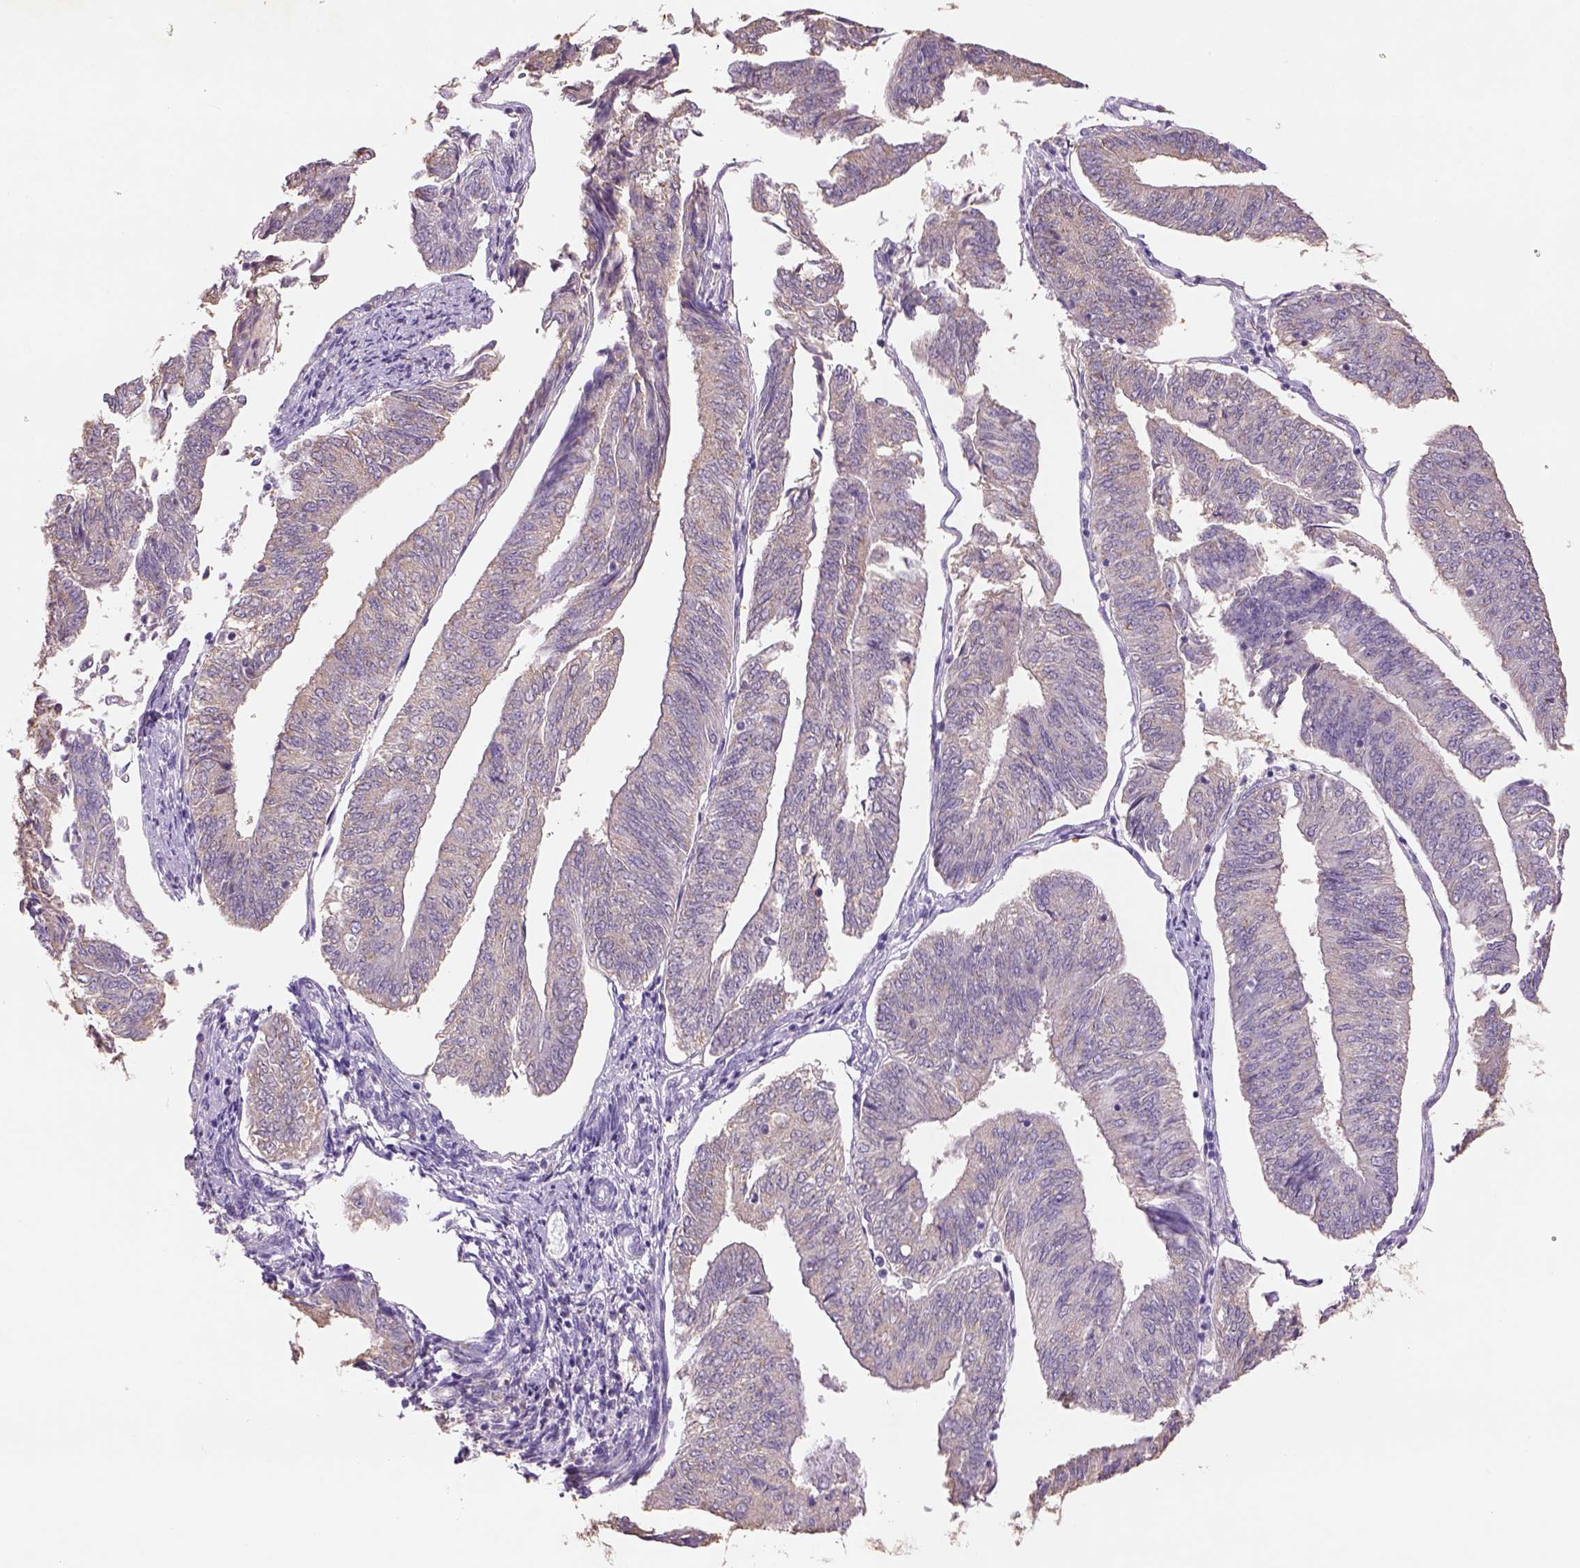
{"staining": {"intensity": "weak", "quantity": ">75%", "location": "cytoplasmic/membranous"}, "tissue": "endometrial cancer", "cell_type": "Tumor cells", "image_type": "cancer", "snomed": [{"axis": "morphology", "description": "Adenocarcinoma, NOS"}, {"axis": "topography", "description": "Endometrium"}], "caption": "Tumor cells exhibit low levels of weak cytoplasmic/membranous positivity in about >75% of cells in human endometrial adenocarcinoma.", "gene": "NAALAD2", "patient": {"sex": "female", "age": 58}}